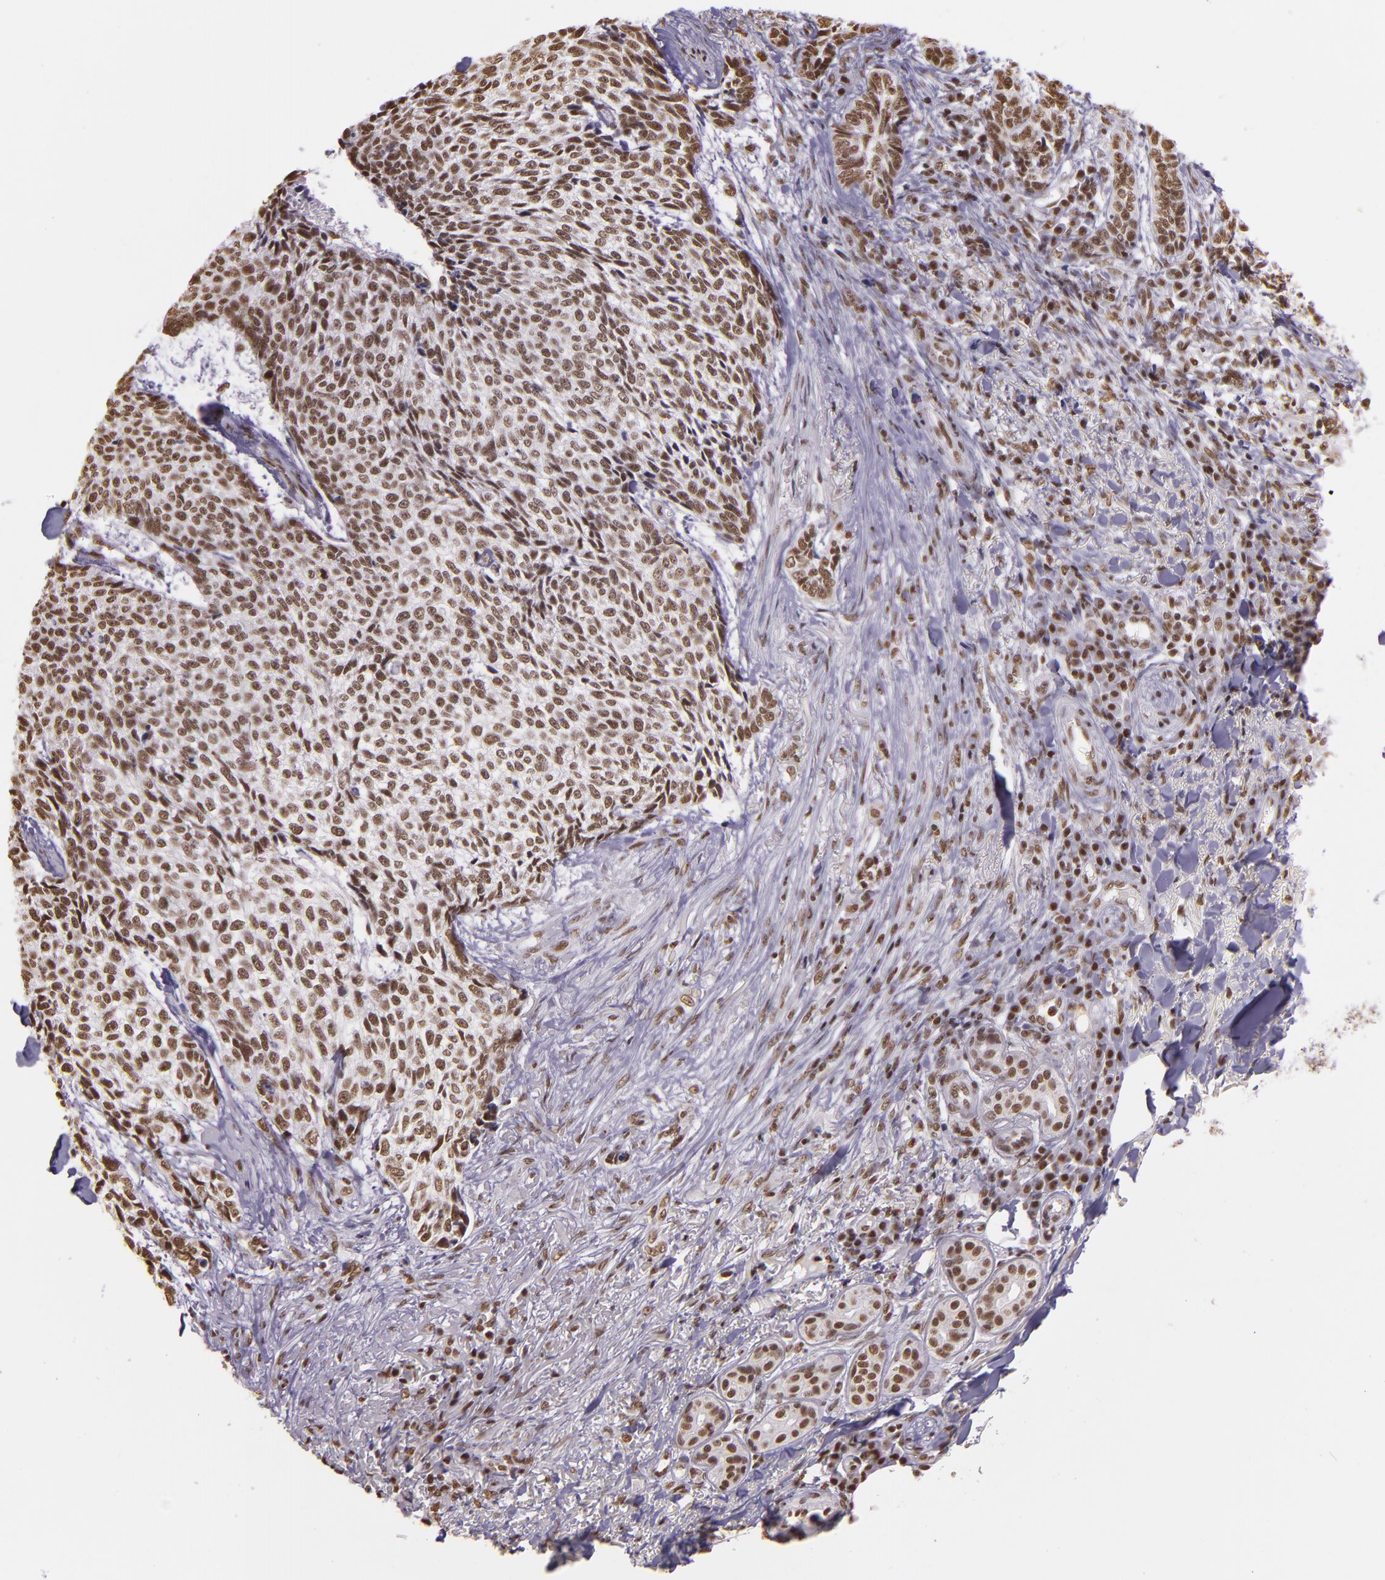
{"staining": {"intensity": "moderate", "quantity": ">75%", "location": "nuclear"}, "tissue": "skin cancer", "cell_type": "Tumor cells", "image_type": "cancer", "snomed": [{"axis": "morphology", "description": "Basal cell carcinoma"}, {"axis": "topography", "description": "Skin"}], "caption": "Tumor cells show medium levels of moderate nuclear staining in about >75% of cells in human skin cancer (basal cell carcinoma).", "gene": "USF1", "patient": {"sex": "female", "age": 89}}